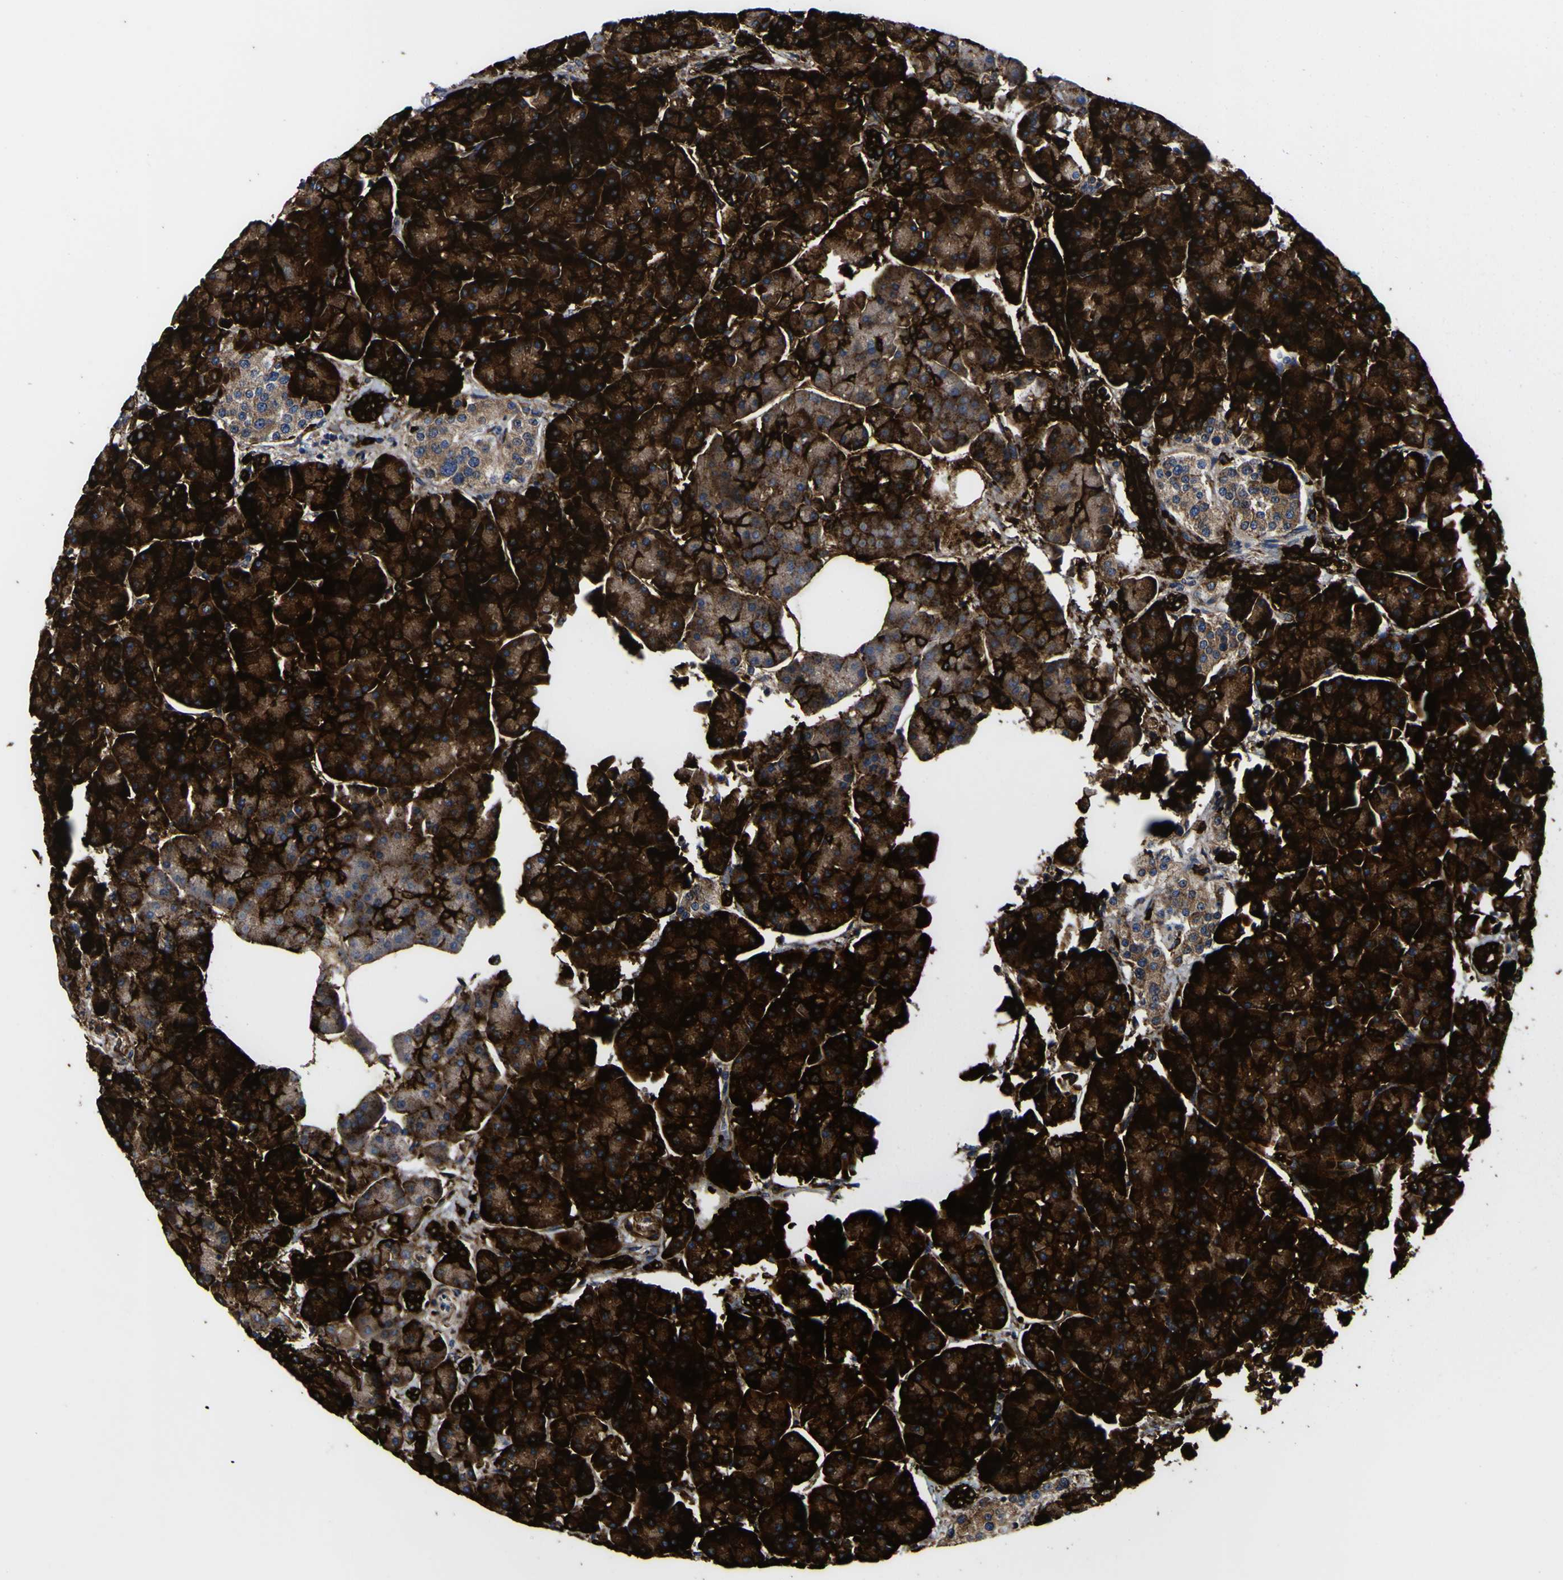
{"staining": {"intensity": "strong", "quantity": ">75%", "location": "cytoplasmic/membranous"}, "tissue": "pancreas", "cell_type": "Exocrine glandular cells", "image_type": "normal", "snomed": [{"axis": "morphology", "description": "Normal tissue, NOS"}, {"axis": "topography", "description": "Pancreas"}], "caption": "Immunohistochemistry image of unremarkable human pancreas stained for a protein (brown), which exhibits high levels of strong cytoplasmic/membranous staining in approximately >75% of exocrine glandular cells.", "gene": "SCD", "patient": {"sex": "female", "age": 70}}